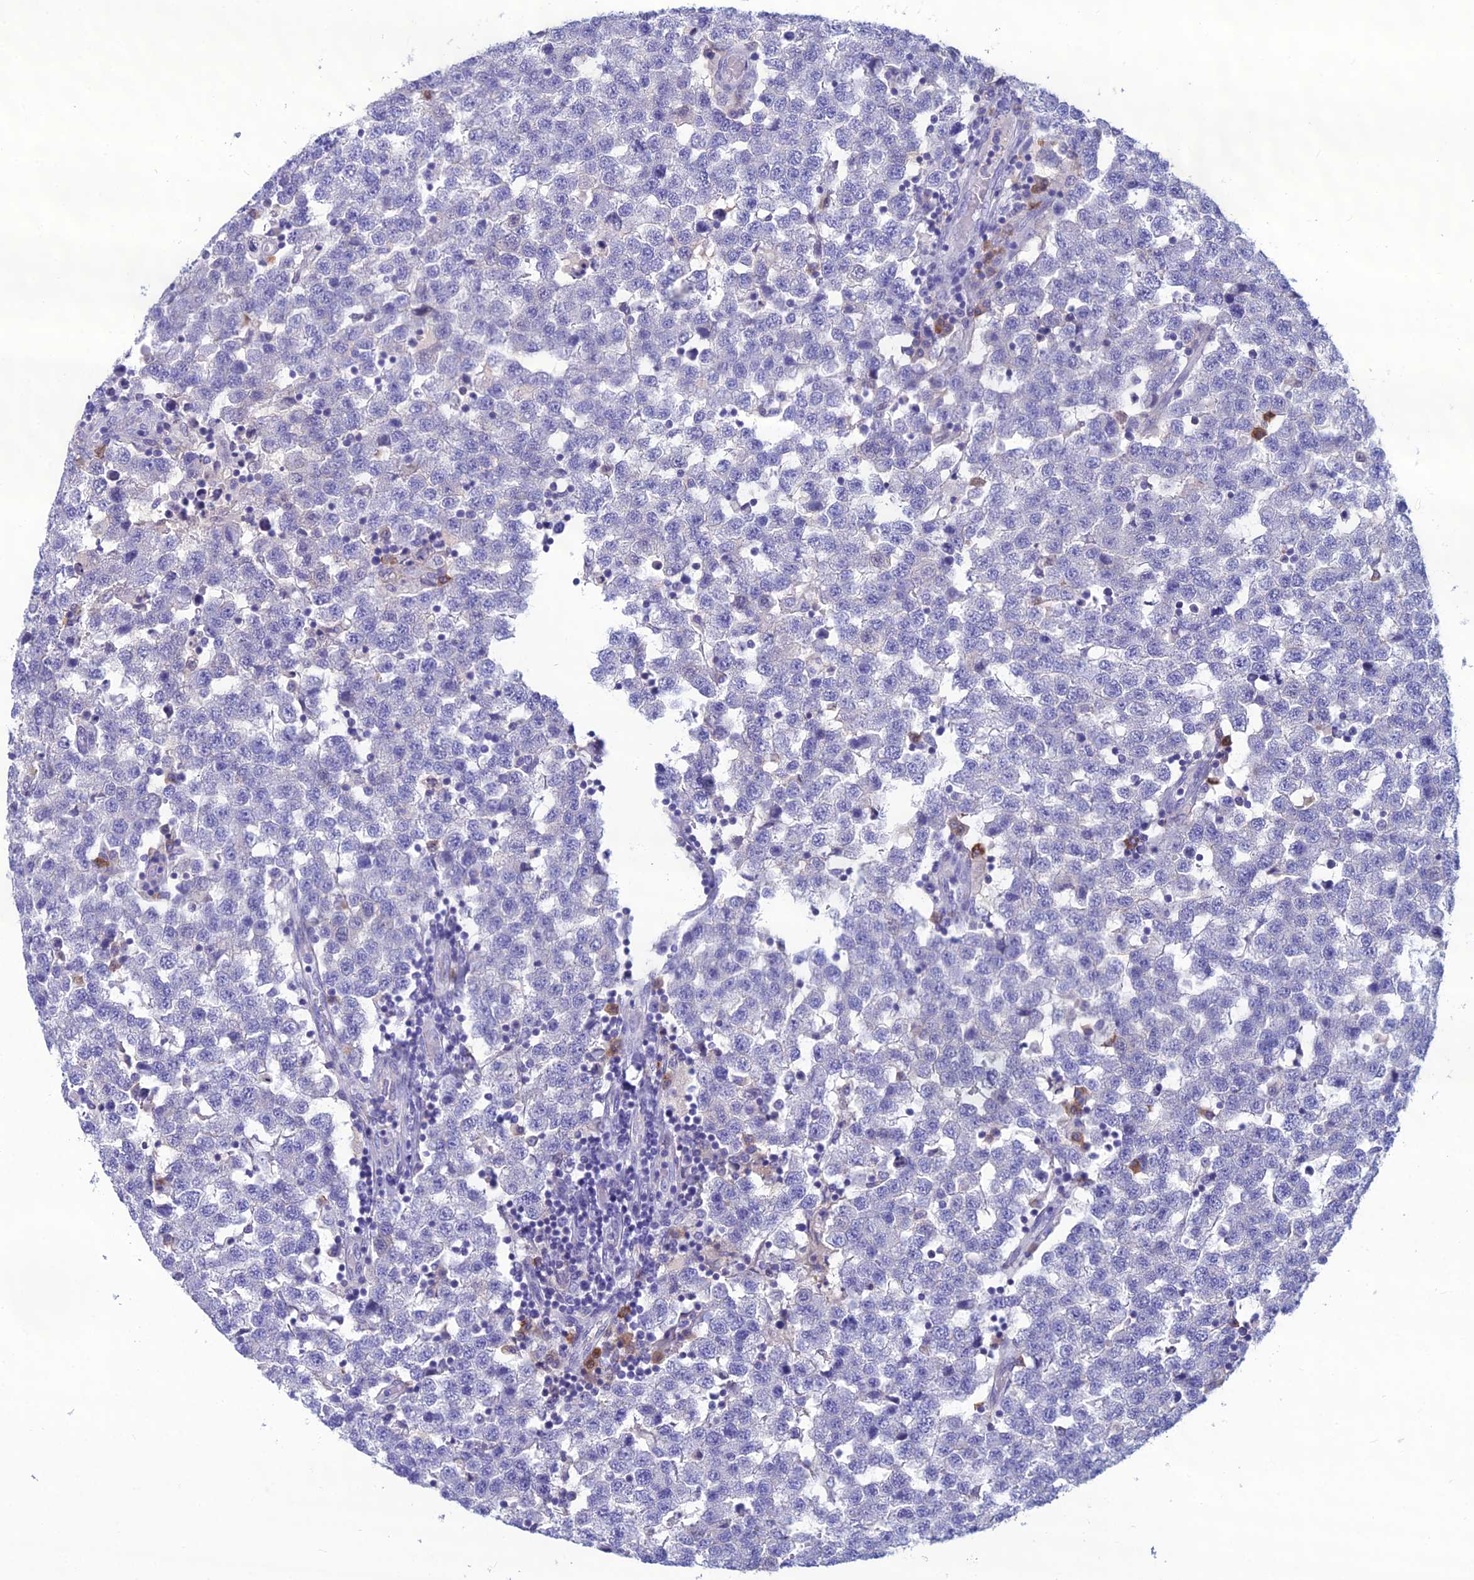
{"staining": {"intensity": "negative", "quantity": "none", "location": "none"}, "tissue": "testis cancer", "cell_type": "Tumor cells", "image_type": "cancer", "snomed": [{"axis": "morphology", "description": "Seminoma, NOS"}, {"axis": "topography", "description": "Testis"}], "caption": "Micrograph shows no significant protein expression in tumor cells of testis cancer.", "gene": "CRB2", "patient": {"sex": "male", "age": 34}}